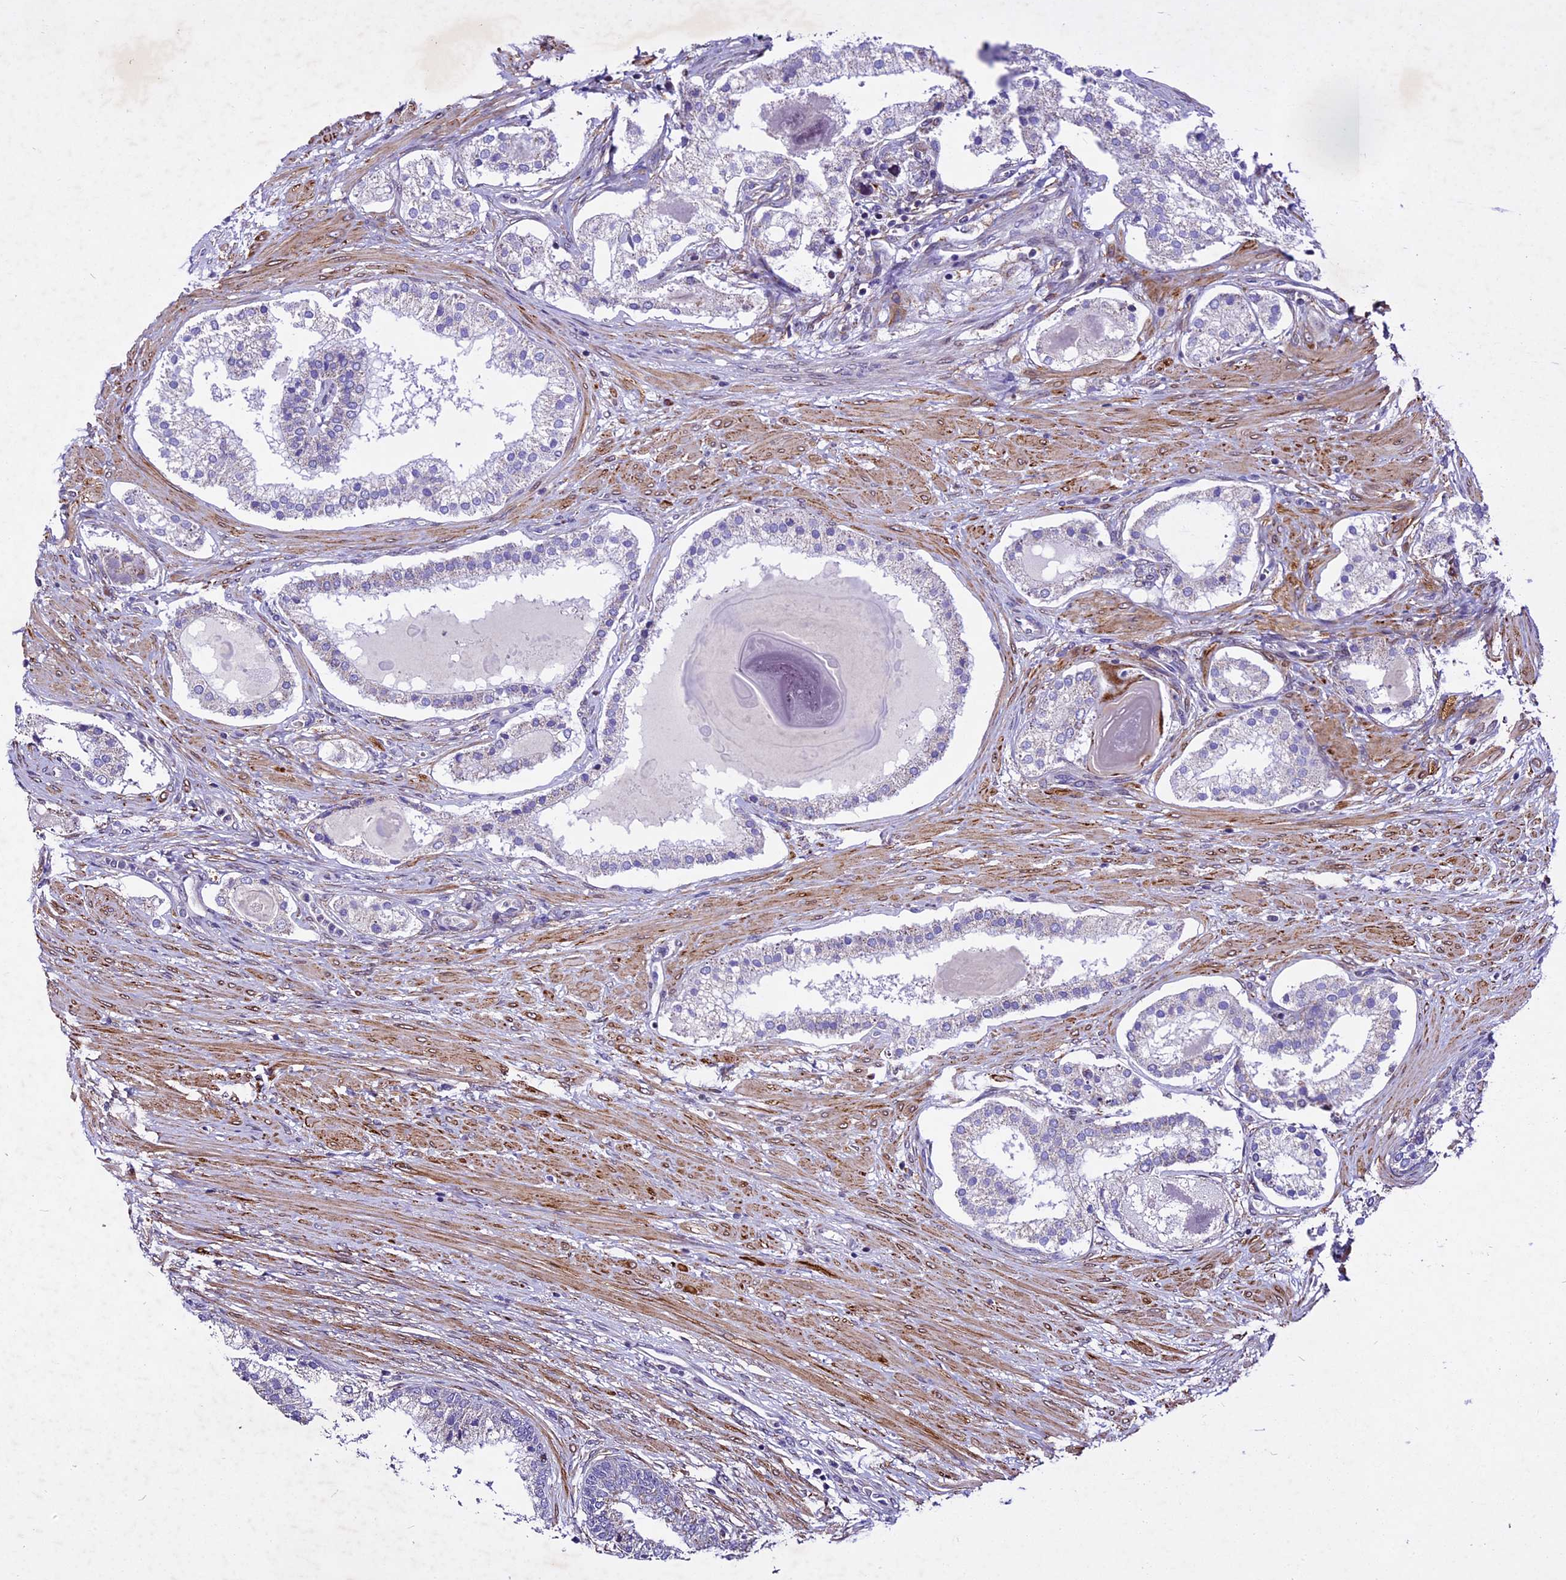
{"staining": {"intensity": "negative", "quantity": "none", "location": "none"}, "tissue": "prostate cancer", "cell_type": "Tumor cells", "image_type": "cancer", "snomed": [{"axis": "morphology", "description": "Adenocarcinoma, Low grade"}, {"axis": "topography", "description": "Prostate"}], "caption": "The photomicrograph demonstrates no significant expression in tumor cells of low-grade adenocarcinoma (prostate). Brightfield microscopy of immunohistochemistry stained with DAB (3,3'-diaminobenzidine) (brown) and hematoxylin (blue), captured at high magnification.", "gene": "MIEF2", "patient": {"sex": "male", "age": 59}}